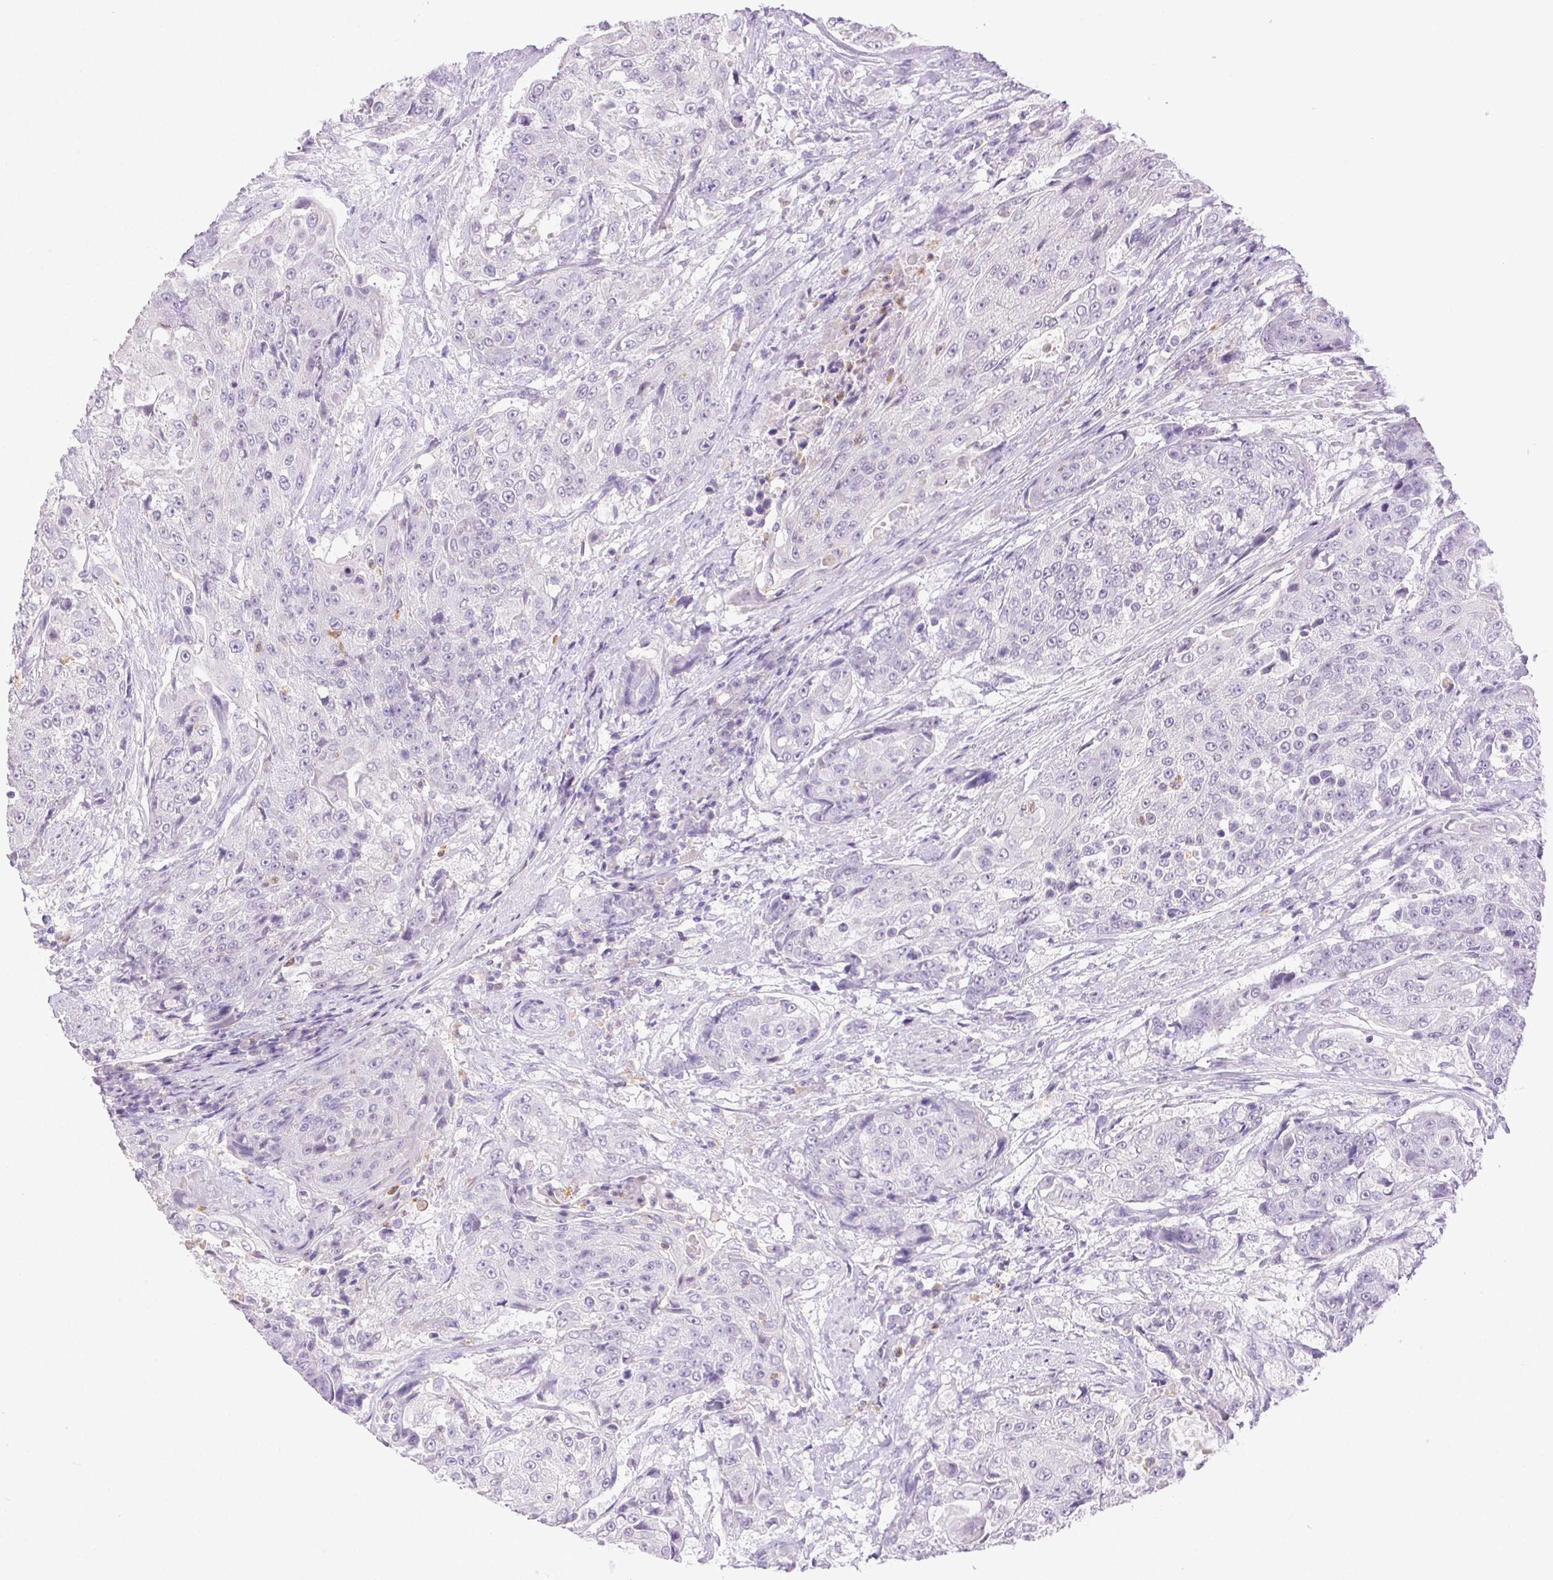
{"staining": {"intensity": "negative", "quantity": "none", "location": "none"}, "tissue": "urothelial cancer", "cell_type": "Tumor cells", "image_type": "cancer", "snomed": [{"axis": "morphology", "description": "Urothelial carcinoma, High grade"}, {"axis": "topography", "description": "Urinary bladder"}], "caption": "IHC histopathology image of human urothelial cancer stained for a protein (brown), which exhibits no staining in tumor cells.", "gene": "EMX2", "patient": {"sex": "female", "age": 63}}